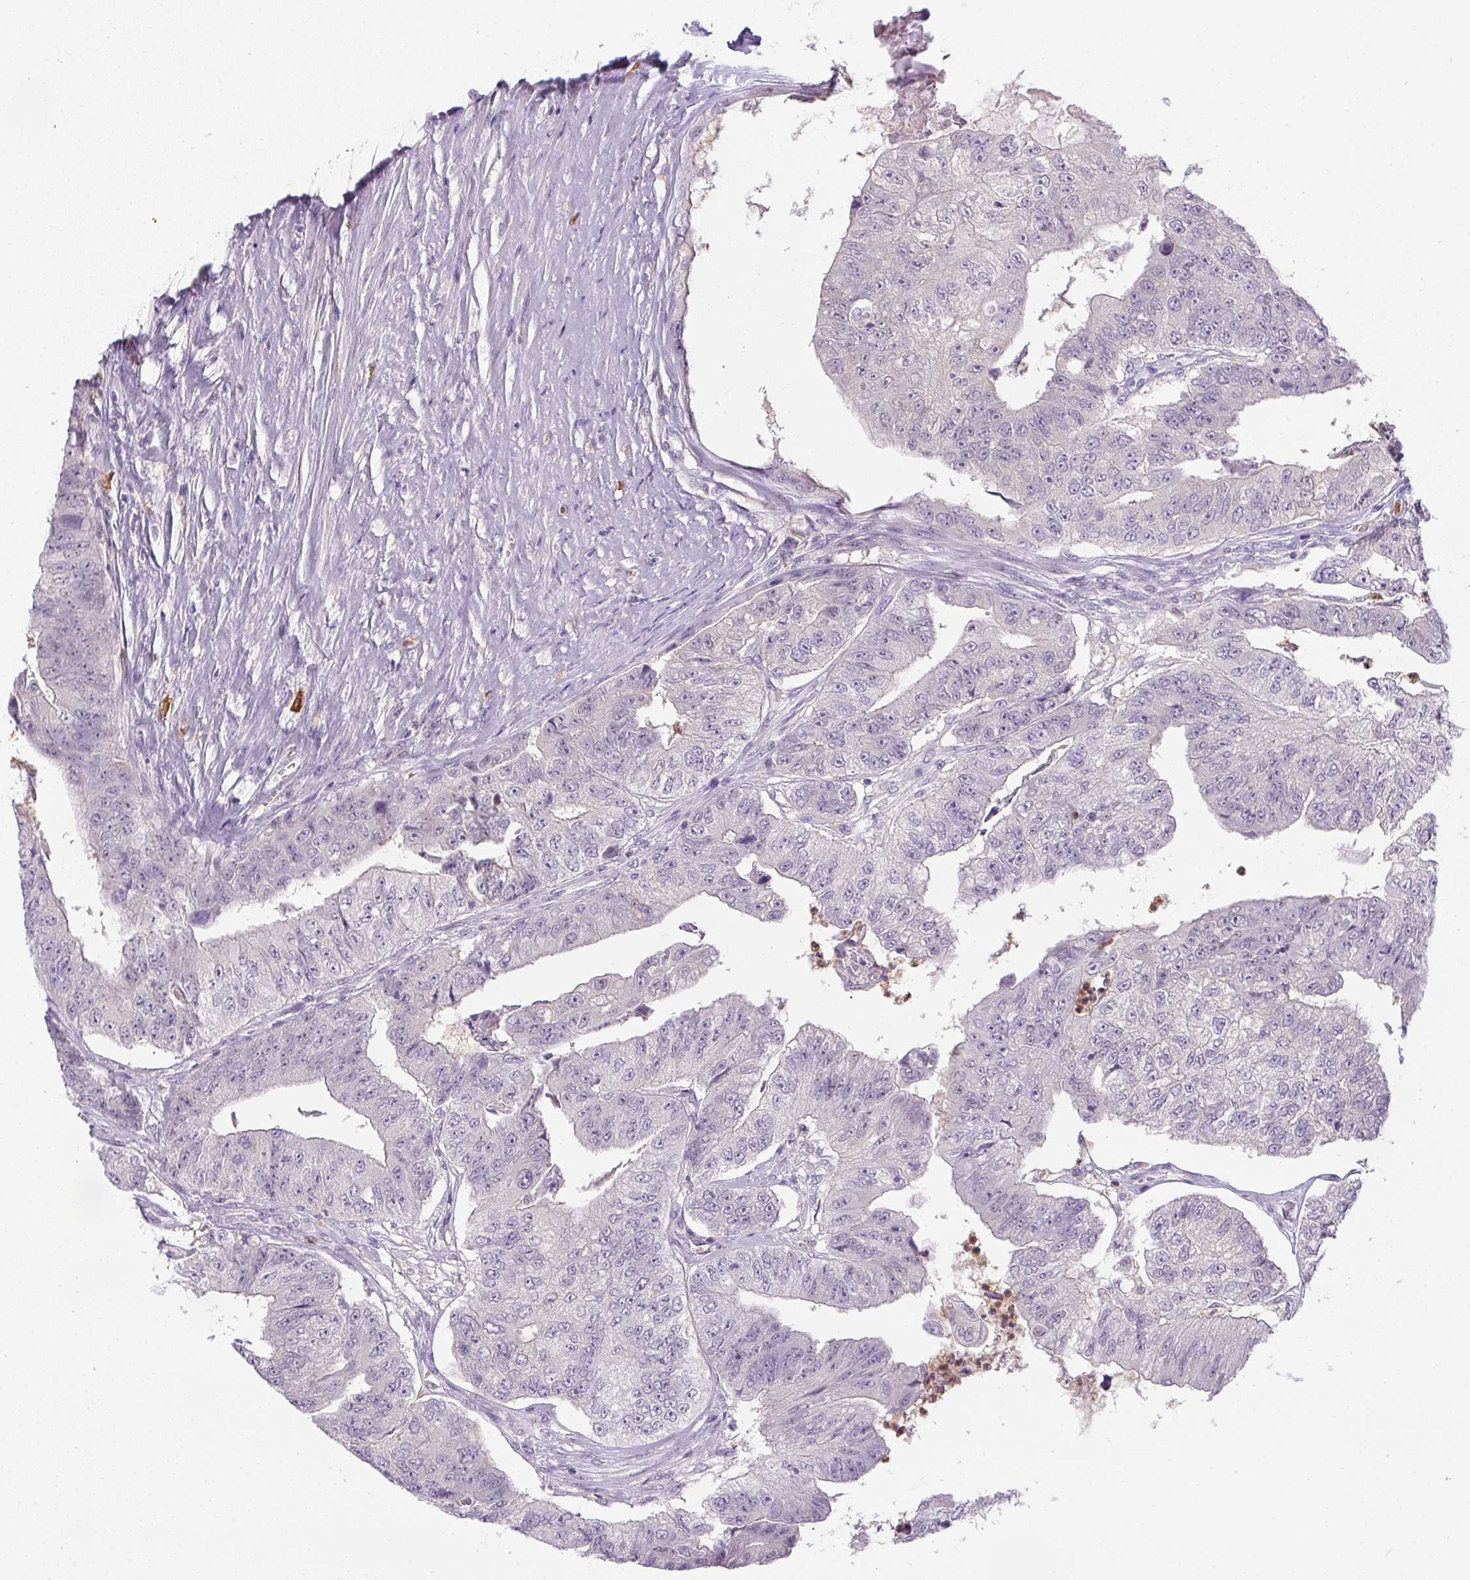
{"staining": {"intensity": "negative", "quantity": "none", "location": "none"}, "tissue": "colorectal cancer", "cell_type": "Tumor cells", "image_type": "cancer", "snomed": [{"axis": "morphology", "description": "Adenocarcinoma, NOS"}, {"axis": "topography", "description": "Colon"}], "caption": "This photomicrograph is of colorectal cancer stained with immunohistochemistry (IHC) to label a protein in brown with the nuclei are counter-stained blue. There is no expression in tumor cells. (DAB (3,3'-diaminobenzidine) IHC, high magnification).", "gene": "DNAJC5G", "patient": {"sex": "female", "age": 67}}